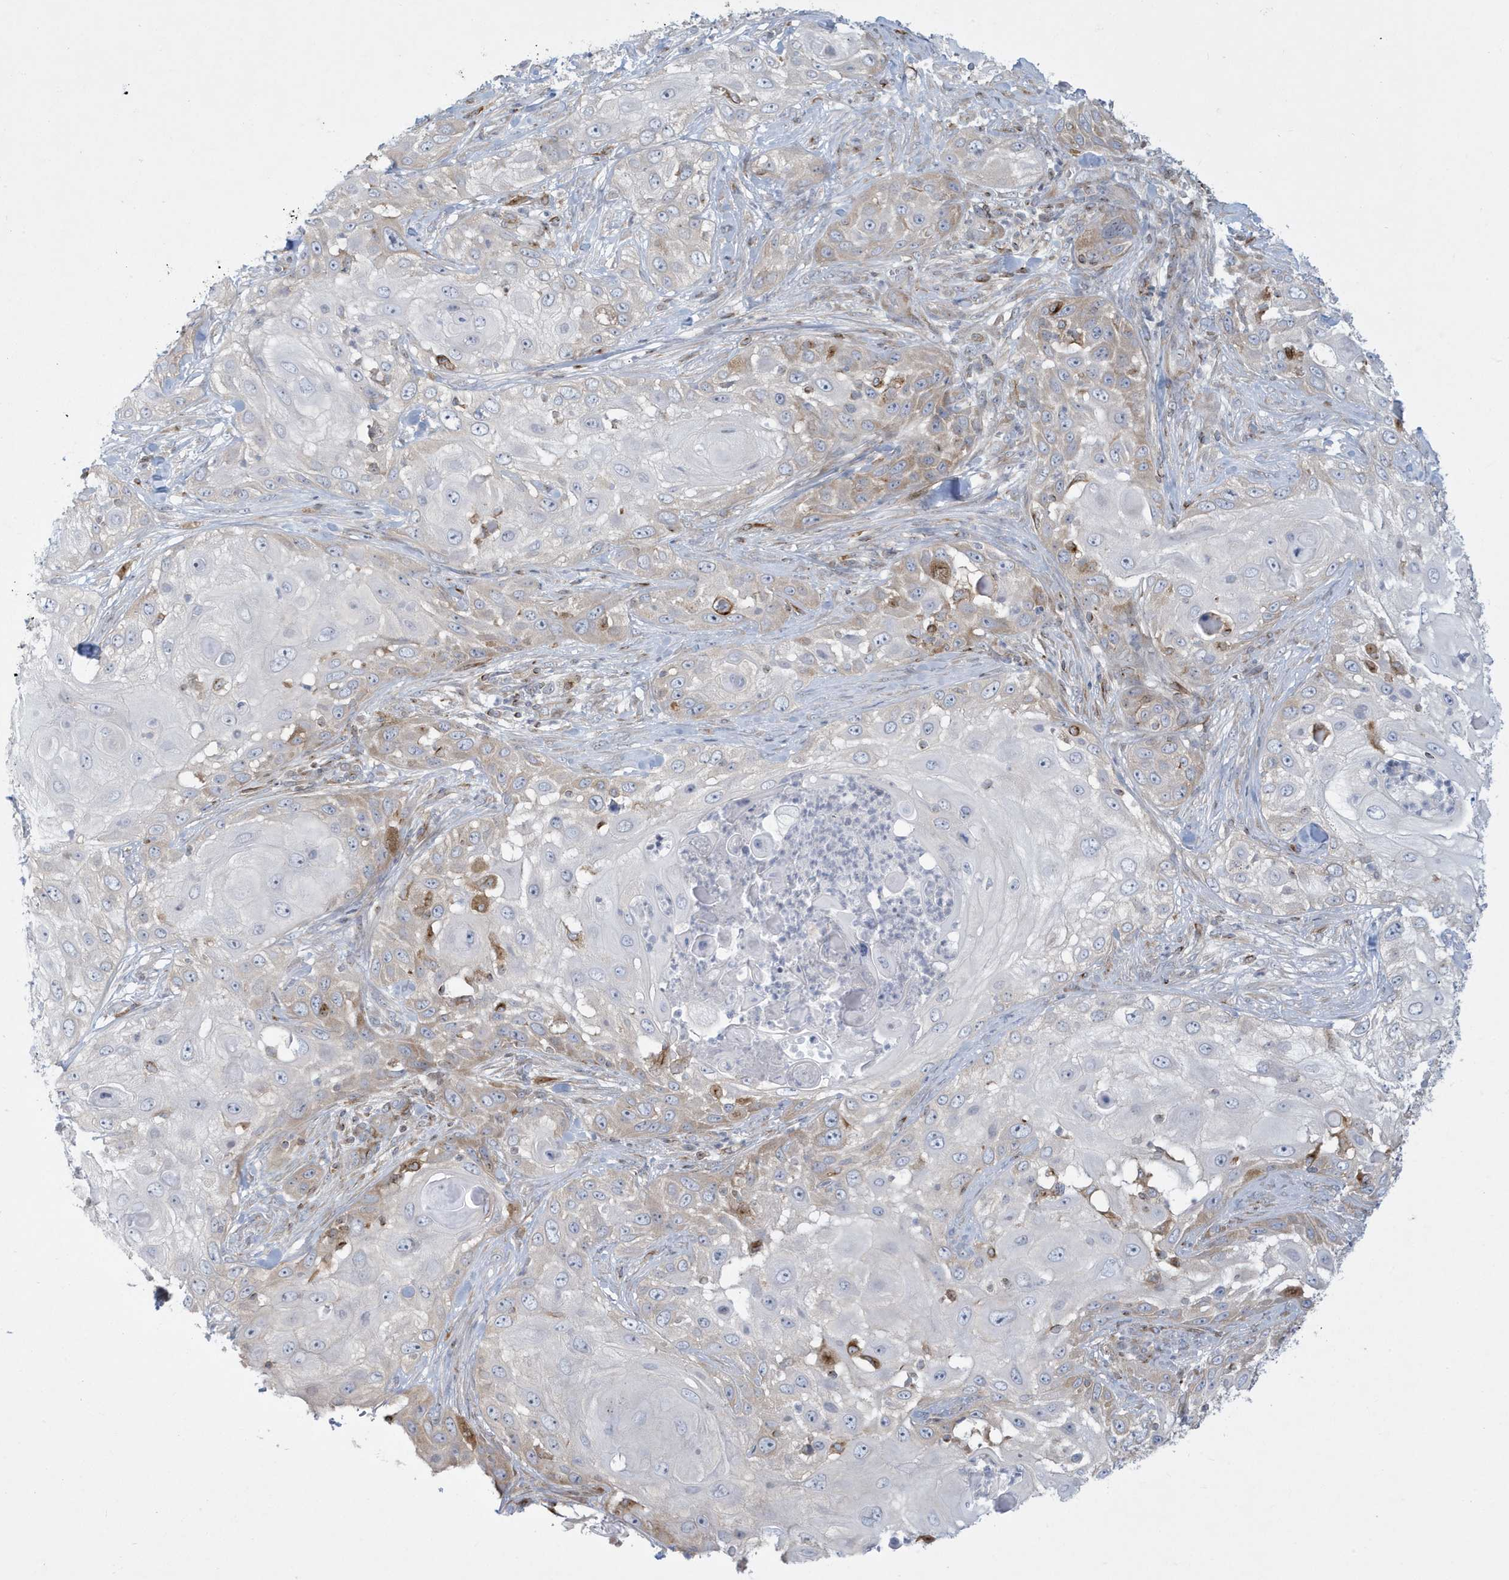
{"staining": {"intensity": "moderate", "quantity": "<25%", "location": "cytoplasmic/membranous"}, "tissue": "skin cancer", "cell_type": "Tumor cells", "image_type": "cancer", "snomed": [{"axis": "morphology", "description": "Squamous cell carcinoma, NOS"}, {"axis": "topography", "description": "Skin"}], "caption": "Immunohistochemical staining of human skin squamous cell carcinoma reveals moderate cytoplasmic/membranous protein expression in about <25% of tumor cells.", "gene": "SLAMF9", "patient": {"sex": "female", "age": 44}}